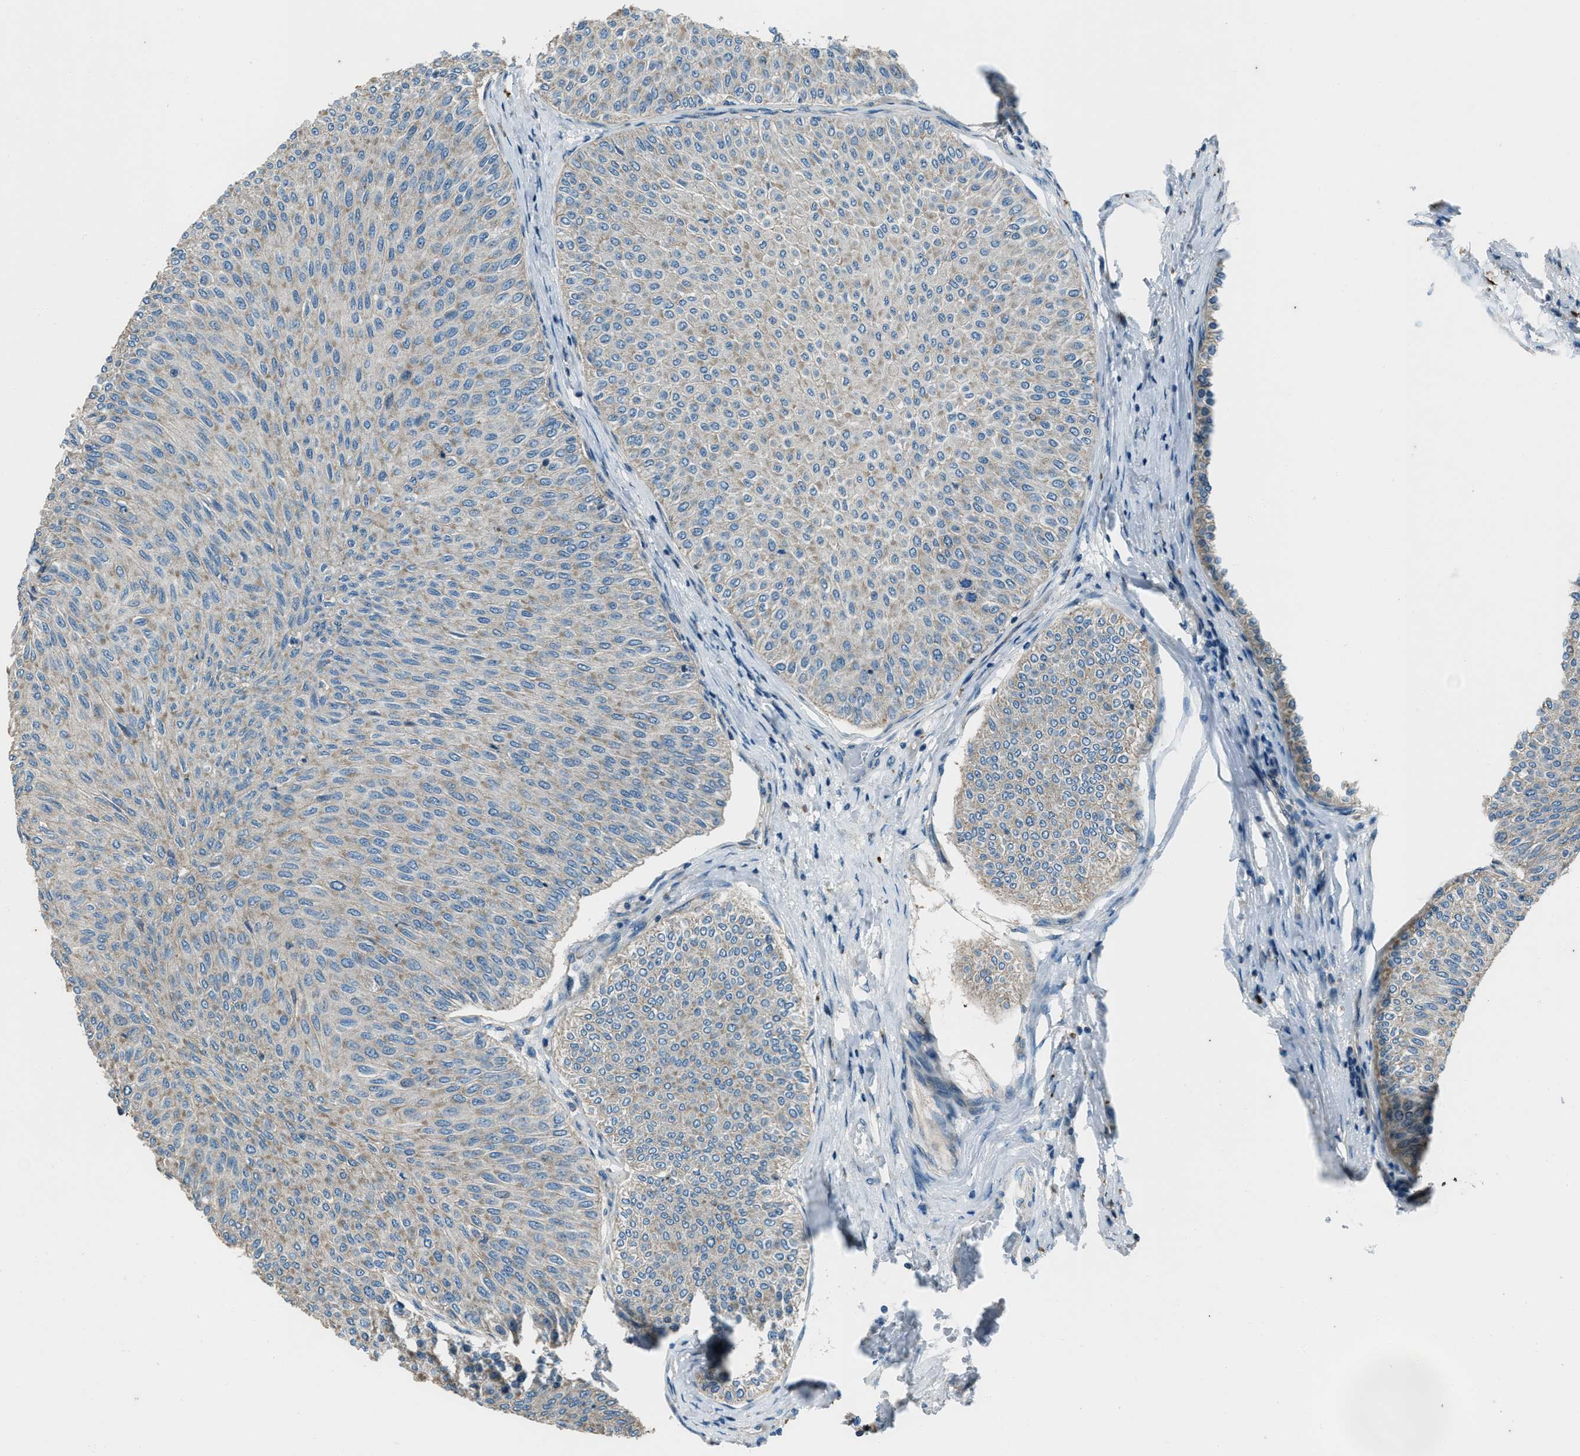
{"staining": {"intensity": "weak", "quantity": "<25%", "location": "cytoplasmic/membranous"}, "tissue": "urothelial cancer", "cell_type": "Tumor cells", "image_type": "cancer", "snomed": [{"axis": "morphology", "description": "Urothelial carcinoma, Low grade"}, {"axis": "topography", "description": "Urinary bladder"}], "caption": "An image of human urothelial carcinoma (low-grade) is negative for staining in tumor cells.", "gene": "SVIL", "patient": {"sex": "male", "age": 78}}